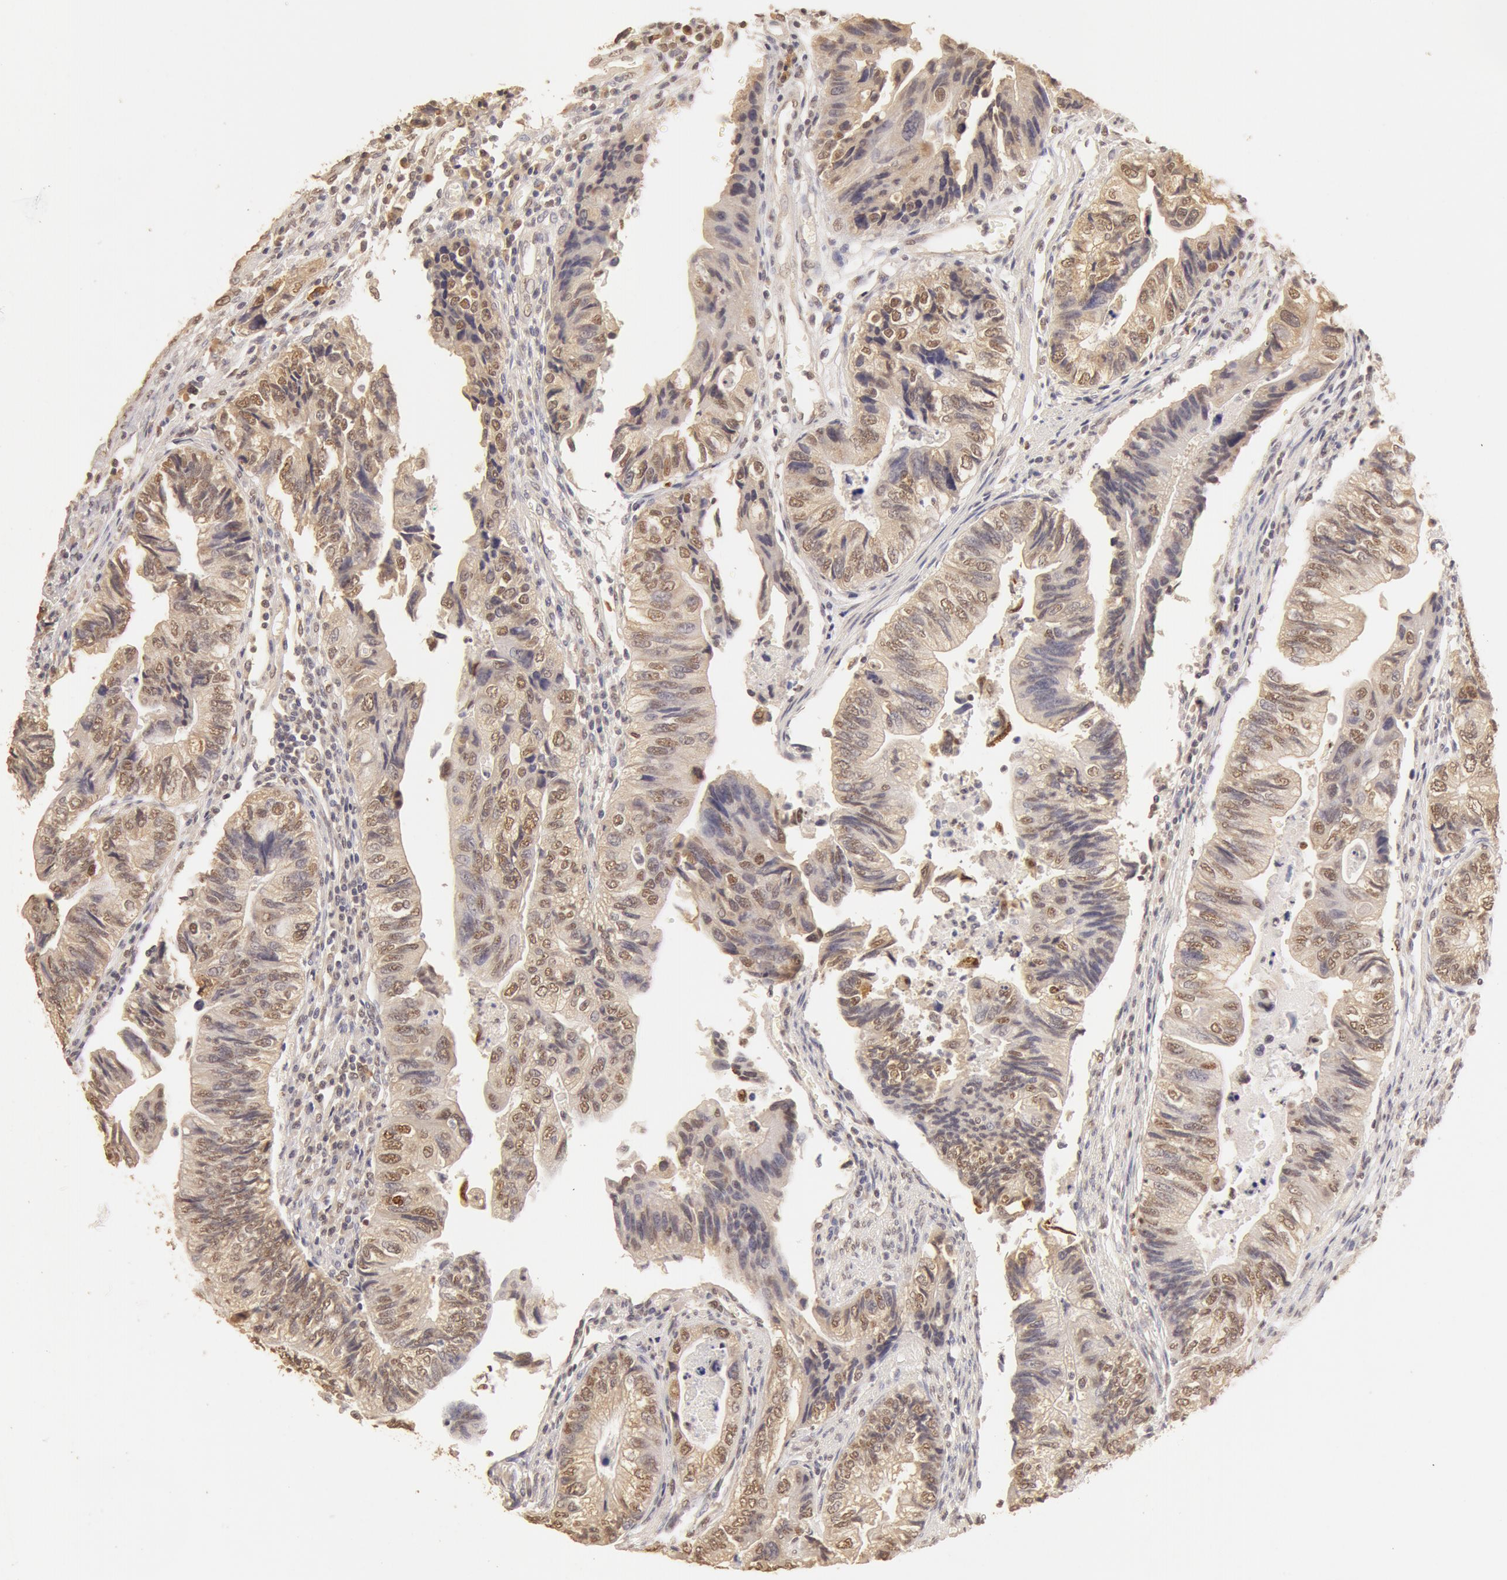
{"staining": {"intensity": "moderate", "quantity": ">75%", "location": "cytoplasmic/membranous,nuclear"}, "tissue": "colorectal cancer", "cell_type": "Tumor cells", "image_type": "cancer", "snomed": [{"axis": "morphology", "description": "Adenocarcinoma, NOS"}, {"axis": "topography", "description": "Colon"}], "caption": "There is medium levels of moderate cytoplasmic/membranous and nuclear staining in tumor cells of adenocarcinoma (colorectal), as demonstrated by immunohistochemical staining (brown color).", "gene": "SNRNP70", "patient": {"sex": "female", "age": 11}}